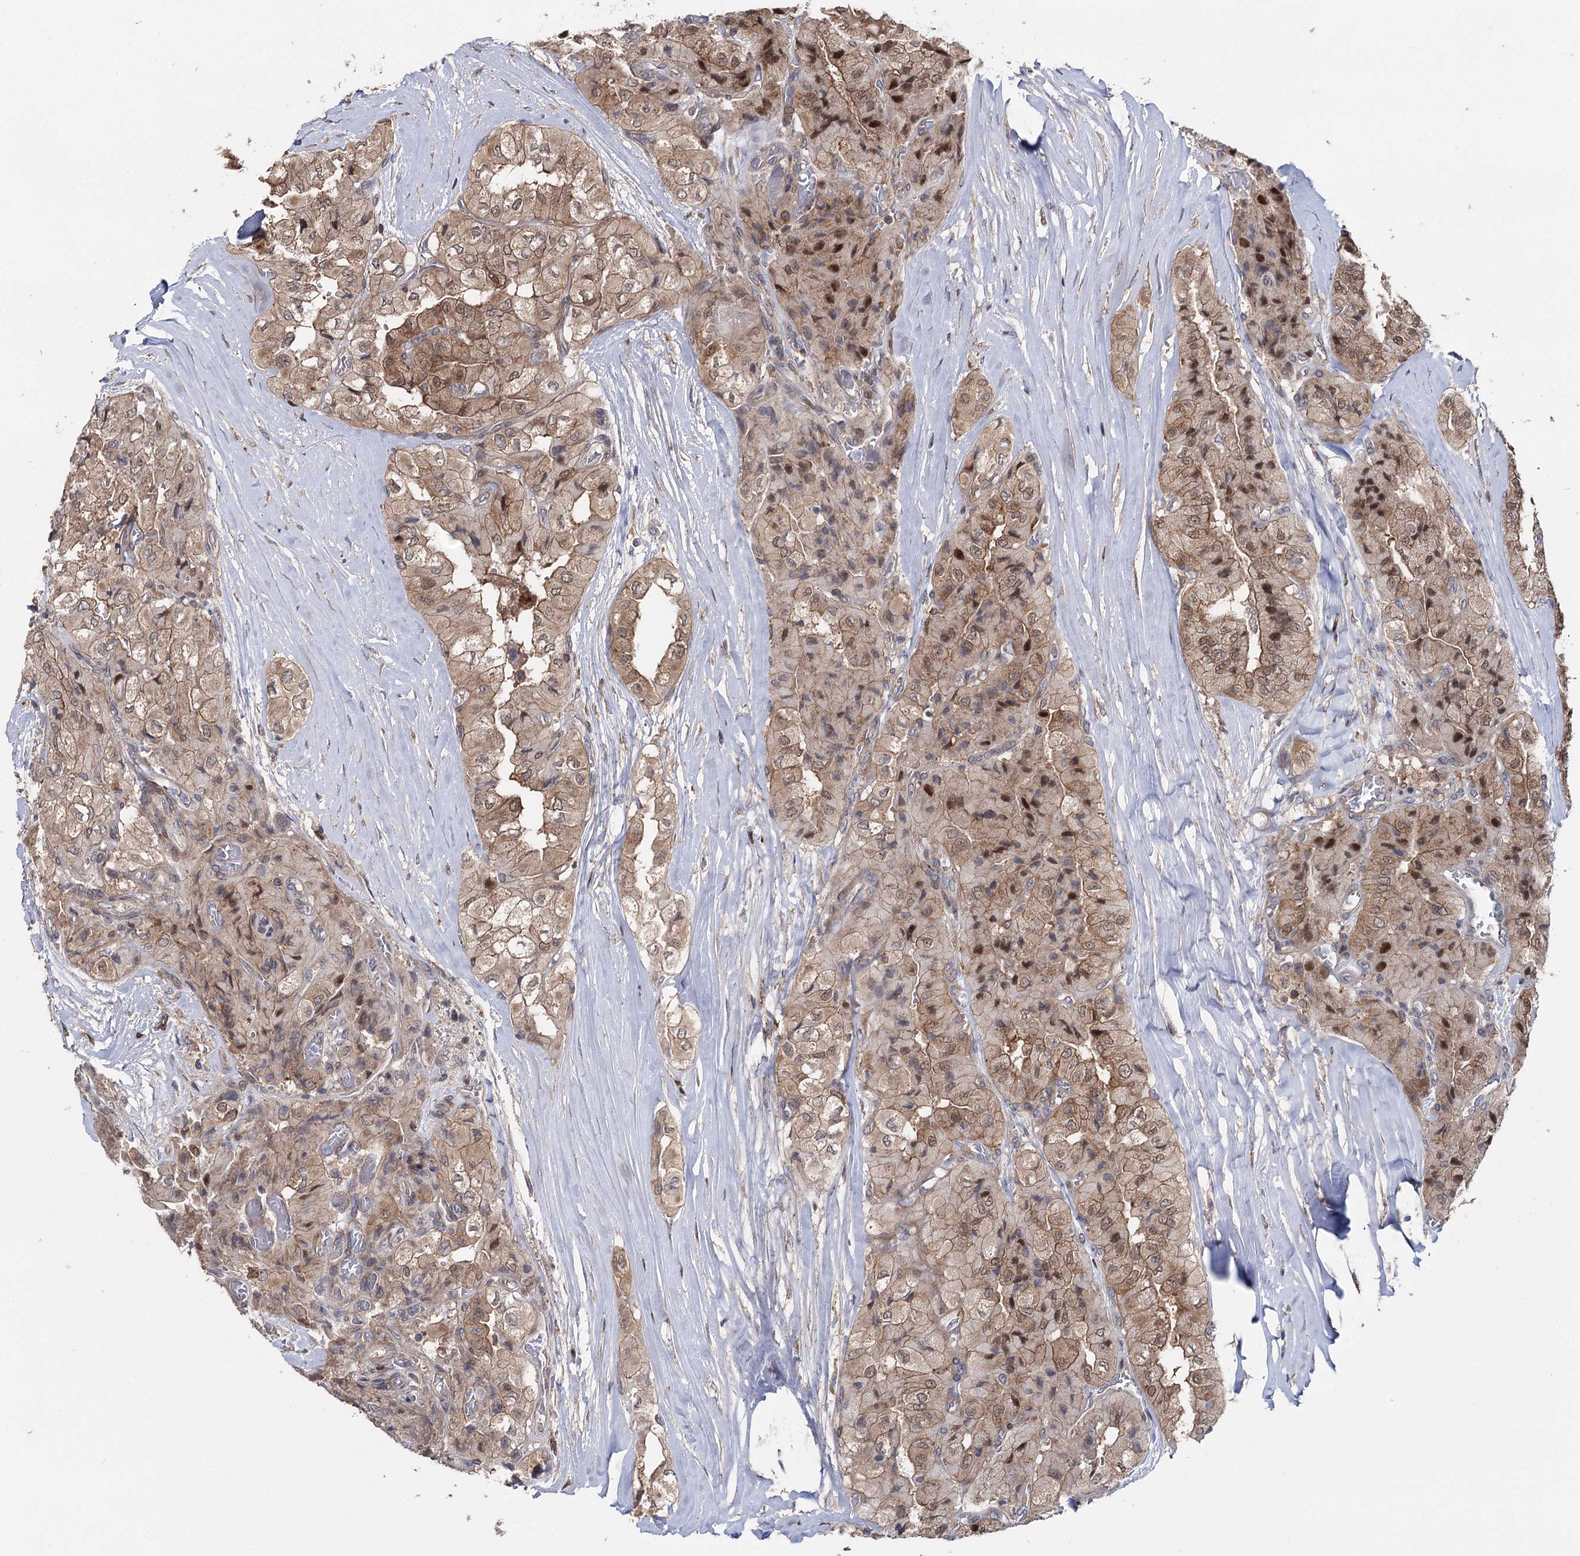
{"staining": {"intensity": "moderate", "quantity": ">75%", "location": "cytoplasmic/membranous,nuclear"}, "tissue": "thyroid cancer", "cell_type": "Tumor cells", "image_type": "cancer", "snomed": [{"axis": "morphology", "description": "Papillary adenocarcinoma, NOS"}, {"axis": "topography", "description": "Thyroid gland"}], "caption": "Protein expression analysis of human thyroid papillary adenocarcinoma reveals moderate cytoplasmic/membranous and nuclear expression in about >75% of tumor cells.", "gene": "STX6", "patient": {"sex": "female", "age": 59}}